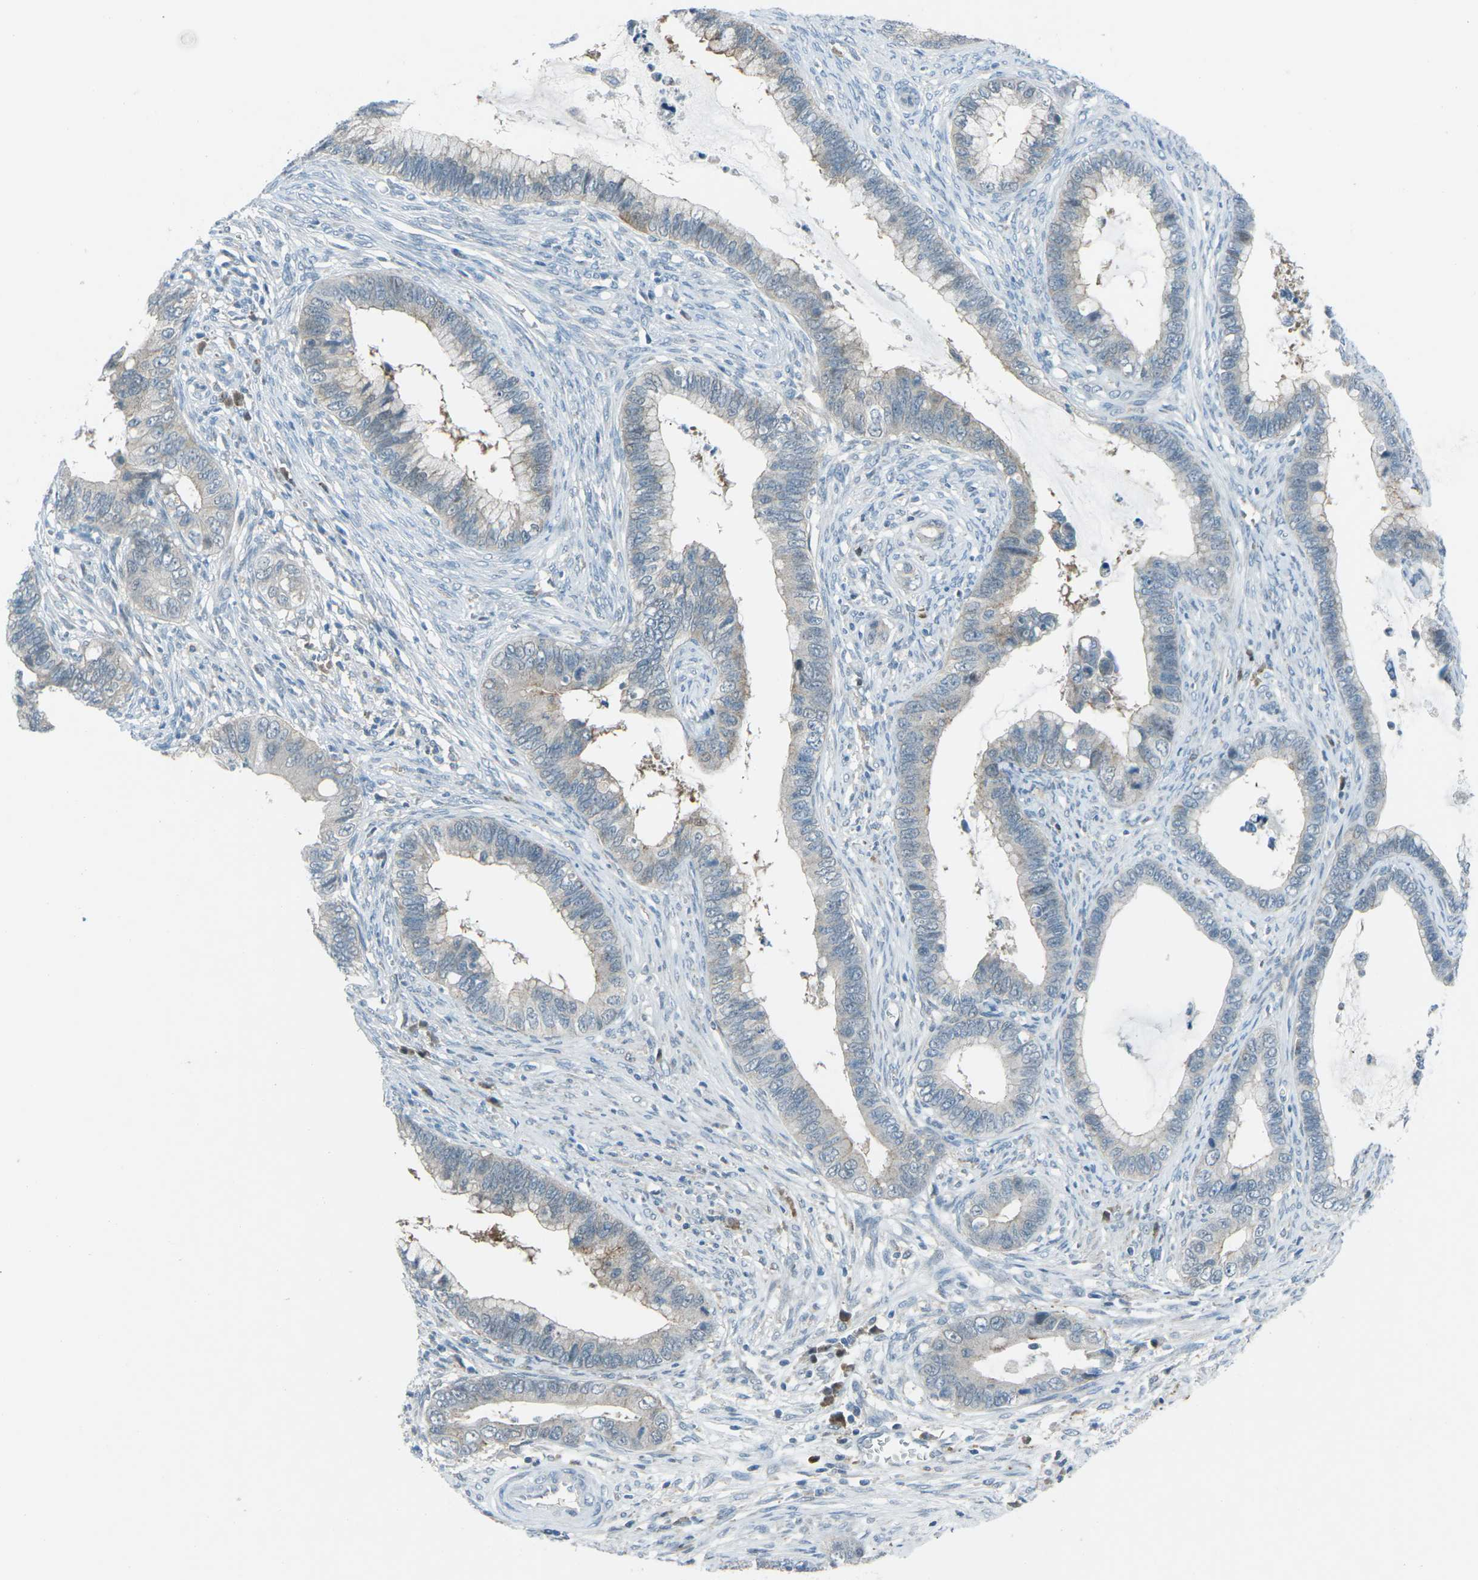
{"staining": {"intensity": "weak", "quantity": "25%-75%", "location": "cytoplasmic/membranous"}, "tissue": "cervical cancer", "cell_type": "Tumor cells", "image_type": "cancer", "snomed": [{"axis": "morphology", "description": "Adenocarcinoma, NOS"}, {"axis": "topography", "description": "Cervix"}], "caption": "Cervical adenocarcinoma tissue exhibits weak cytoplasmic/membranous staining in about 25%-75% of tumor cells", "gene": "PRKCA", "patient": {"sex": "female", "age": 44}}